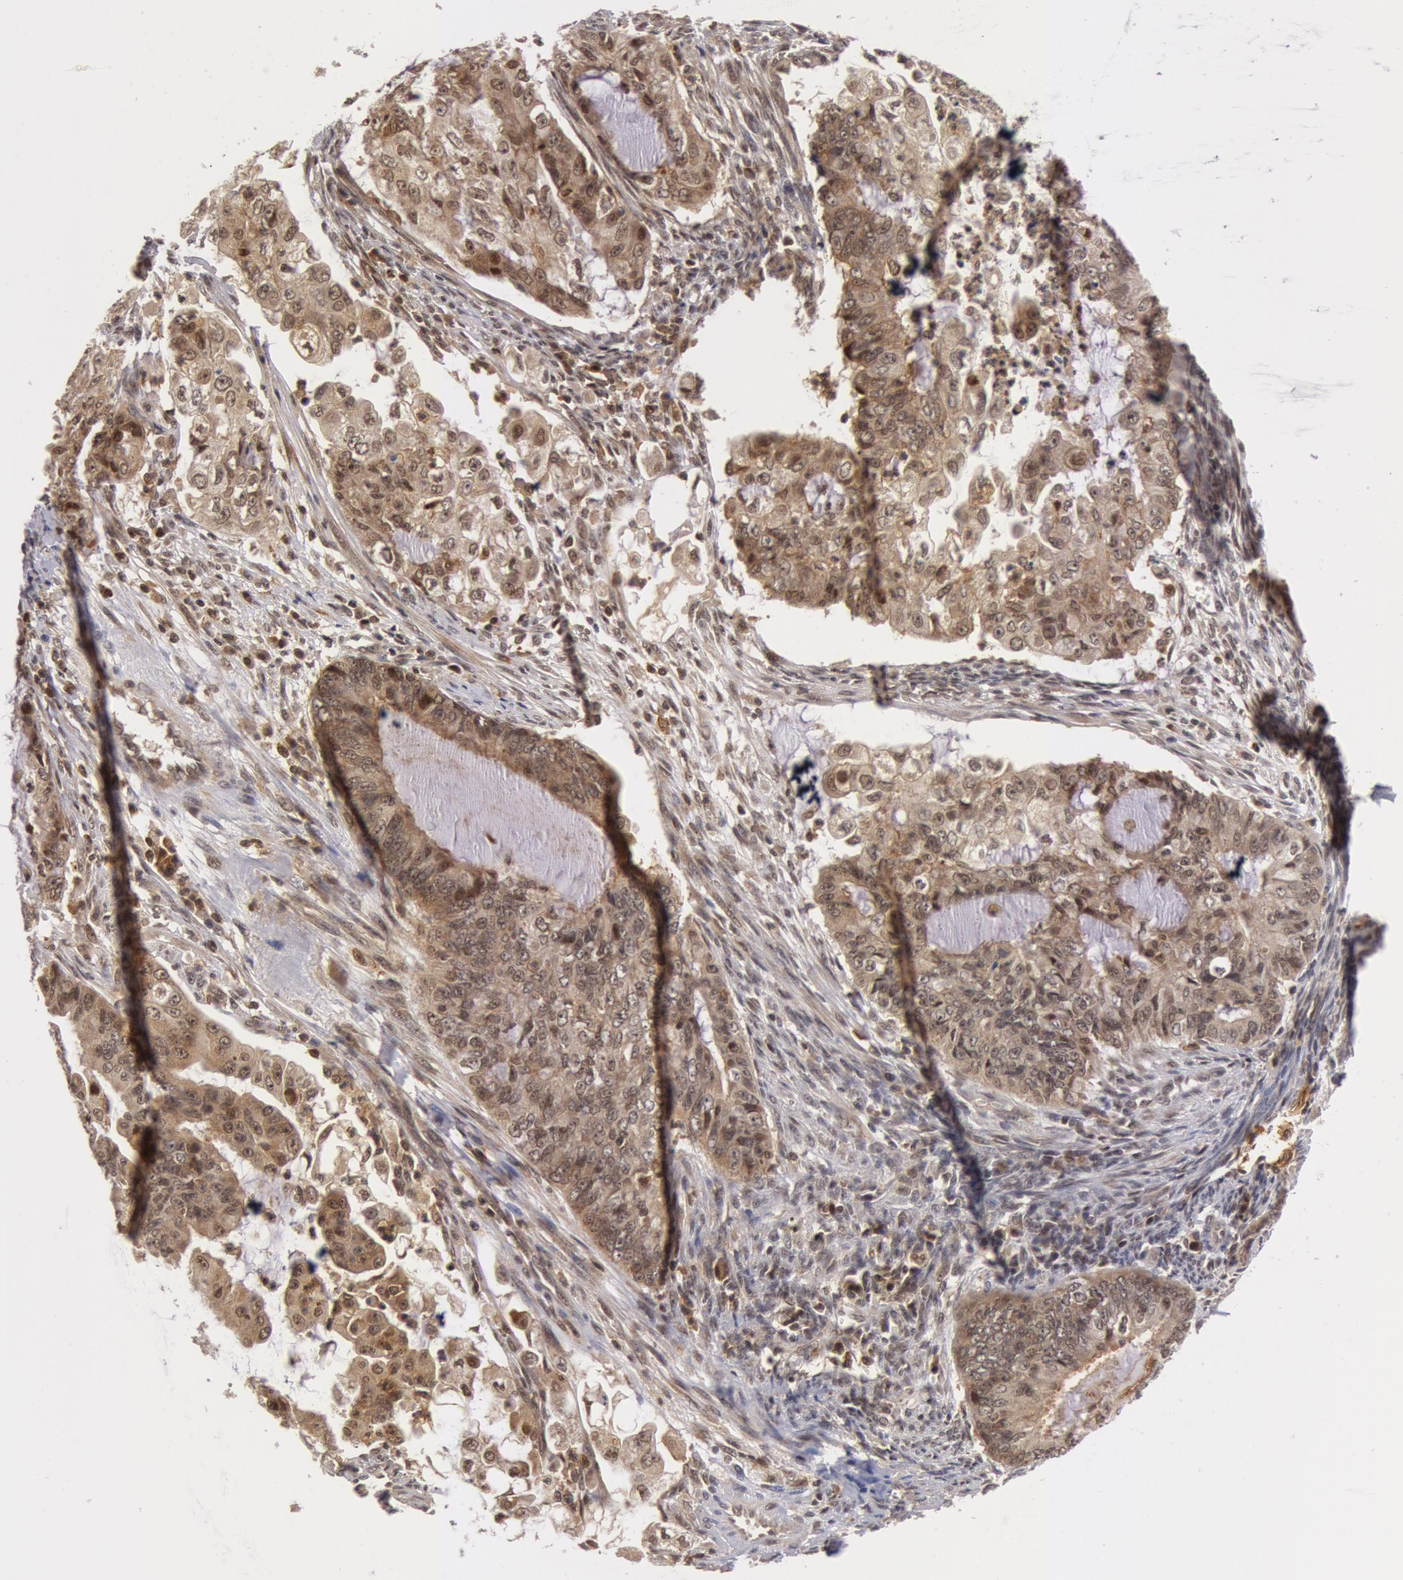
{"staining": {"intensity": "weak", "quantity": "<25%", "location": "nuclear"}, "tissue": "endometrial cancer", "cell_type": "Tumor cells", "image_type": "cancer", "snomed": [{"axis": "morphology", "description": "Adenocarcinoma, NOS"}, {"axis": "topography", "description": "Endometrium"}], "caption": "High power microscopy micrograph of an immunohistochemistry (IHC) photomicrograph of endometrial cancer, revealing no significant staining in tumor cells.", "gene": "ZNF350", "patient": {"sex": "female", "age": 75}}